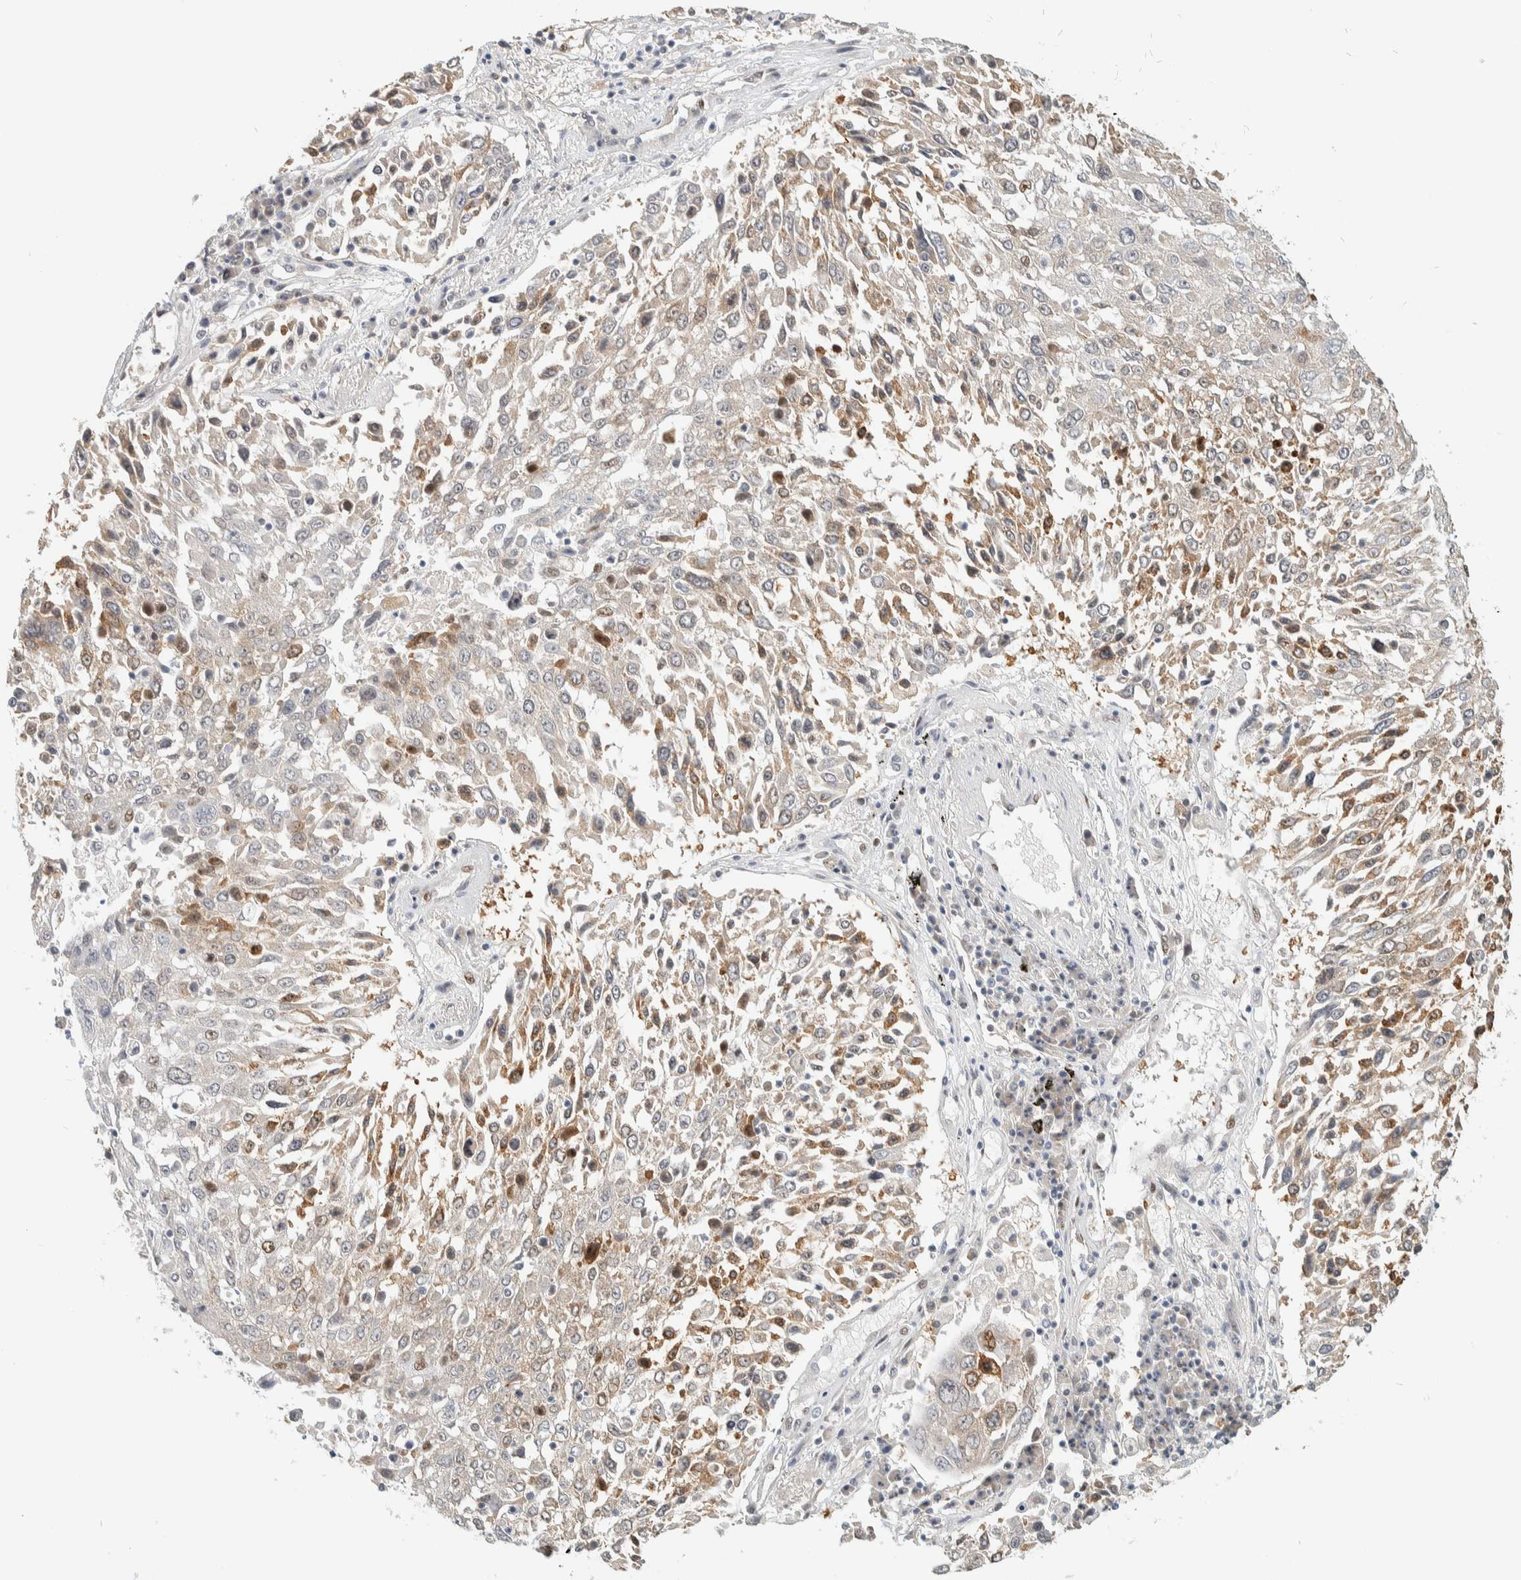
{"staining": {"intensity": "weak", "quantity": ">75%", "location": "cytoplasmic/membranous"}, "tissue": "lung cancer", "cell_type": "Tumor cells", "image_type": "cancer", "snomed": [{"axis": "morphology", "description": "Squamous cell carcinoma, NOS"}, {"axis": "topography", "description": "Lung"}], "caption": "Immunohistochemistry (IHC) of lung cancer reveals low levels of weak cytoplasmic/membranous expression in approximately >75% of tumor cells. Using DAB (3,3'-diaminobenzidine) (brown) and hematoxylin (blue) stains, captured at high magnification using brightfield microscopy.", "gene": "PUS7", "patient": {"sex": "male", "age": 65}}